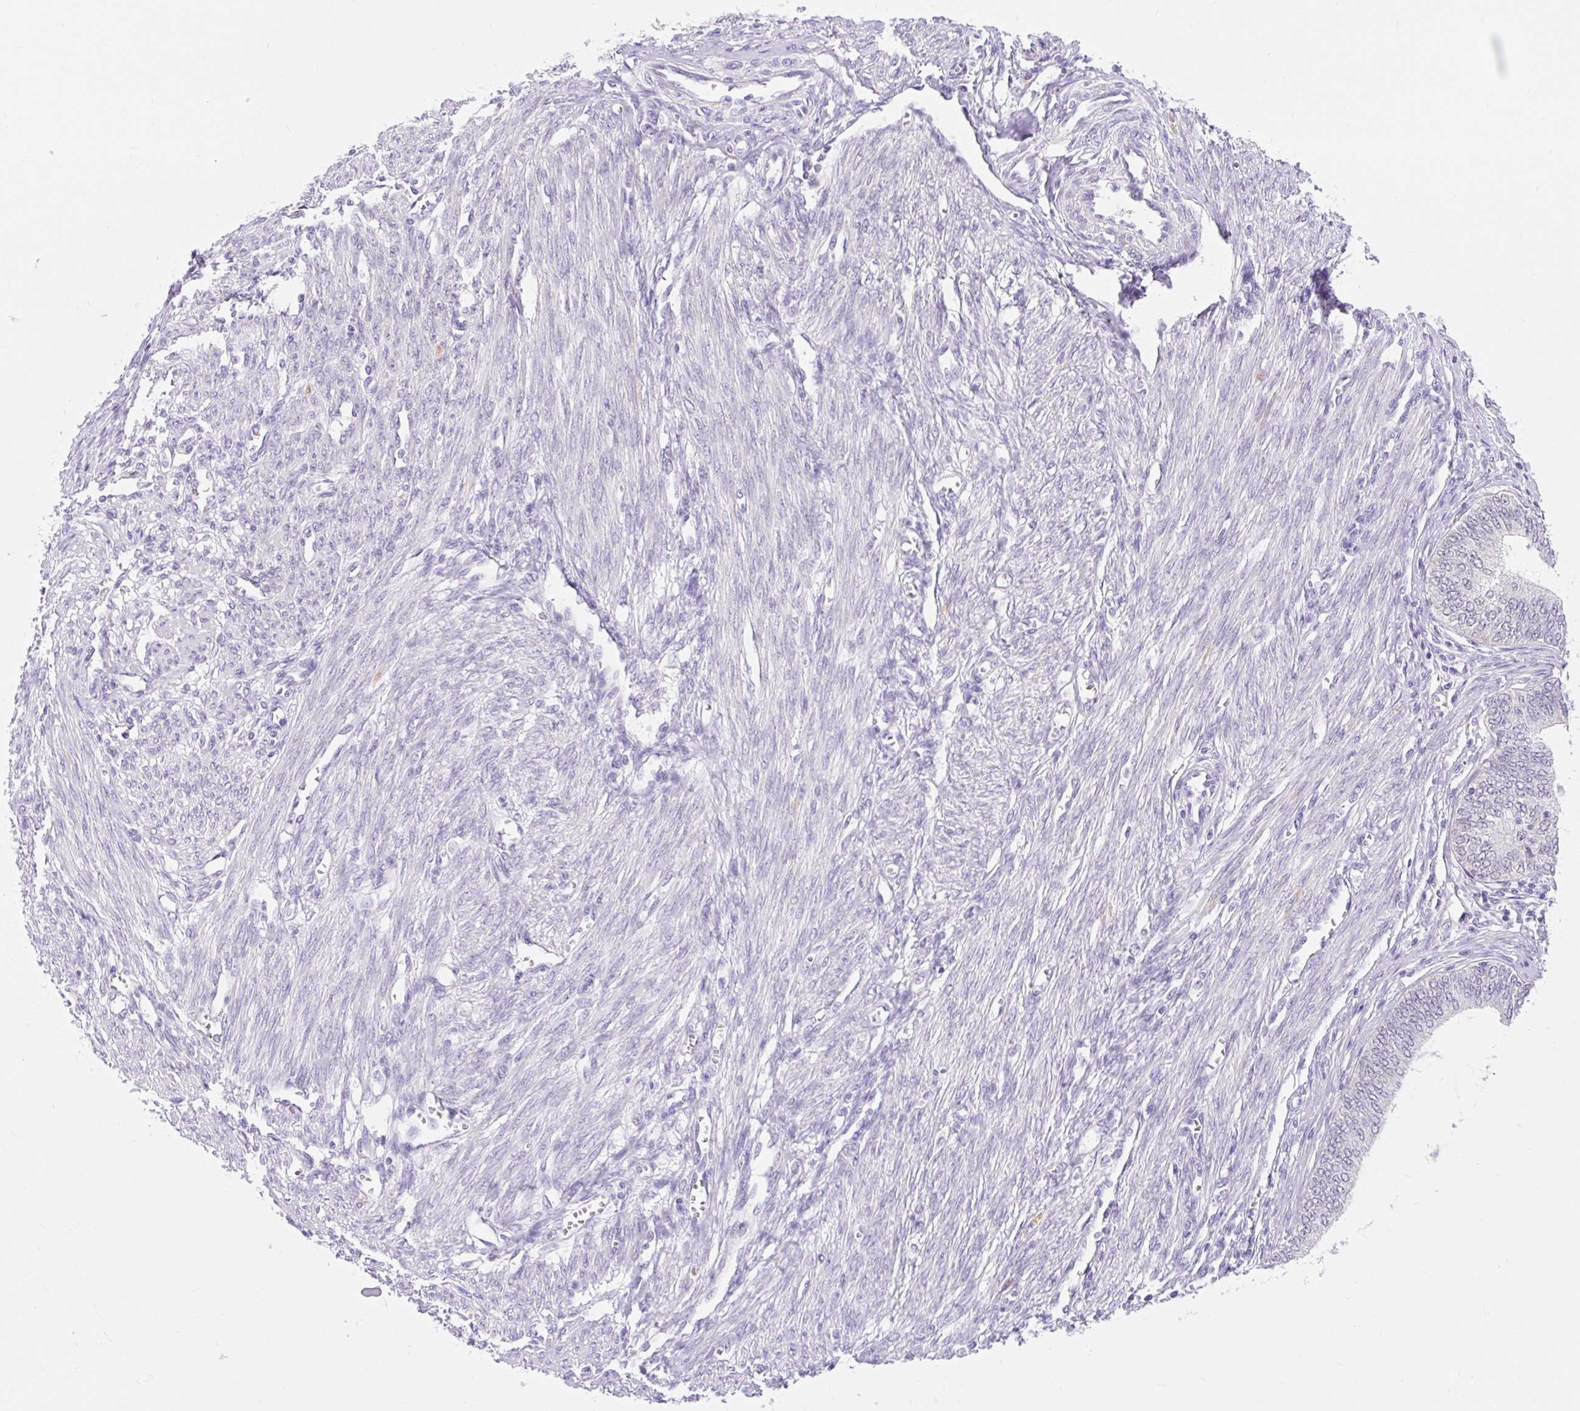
{"staining": {"intensity": "negative", "quantity": "none", "location": "none"}, "tissue": "endometrial cancer", "cell_type": "Tumor cells", "image_type": "cancer", "snomed": [{"axis": "morphology", "description": "Adenocarcinoma, NOS"}, {"axis": "topography", "description": "Endometrium"}], "caption": "A high-resolution photomicrograph shows IHC staining of endometrial cancer (adenocarcinoma), which shows no significant staining in tumor cells.", "gene": "ITPK1", "patient": {"sex": "female", "age": 68}}